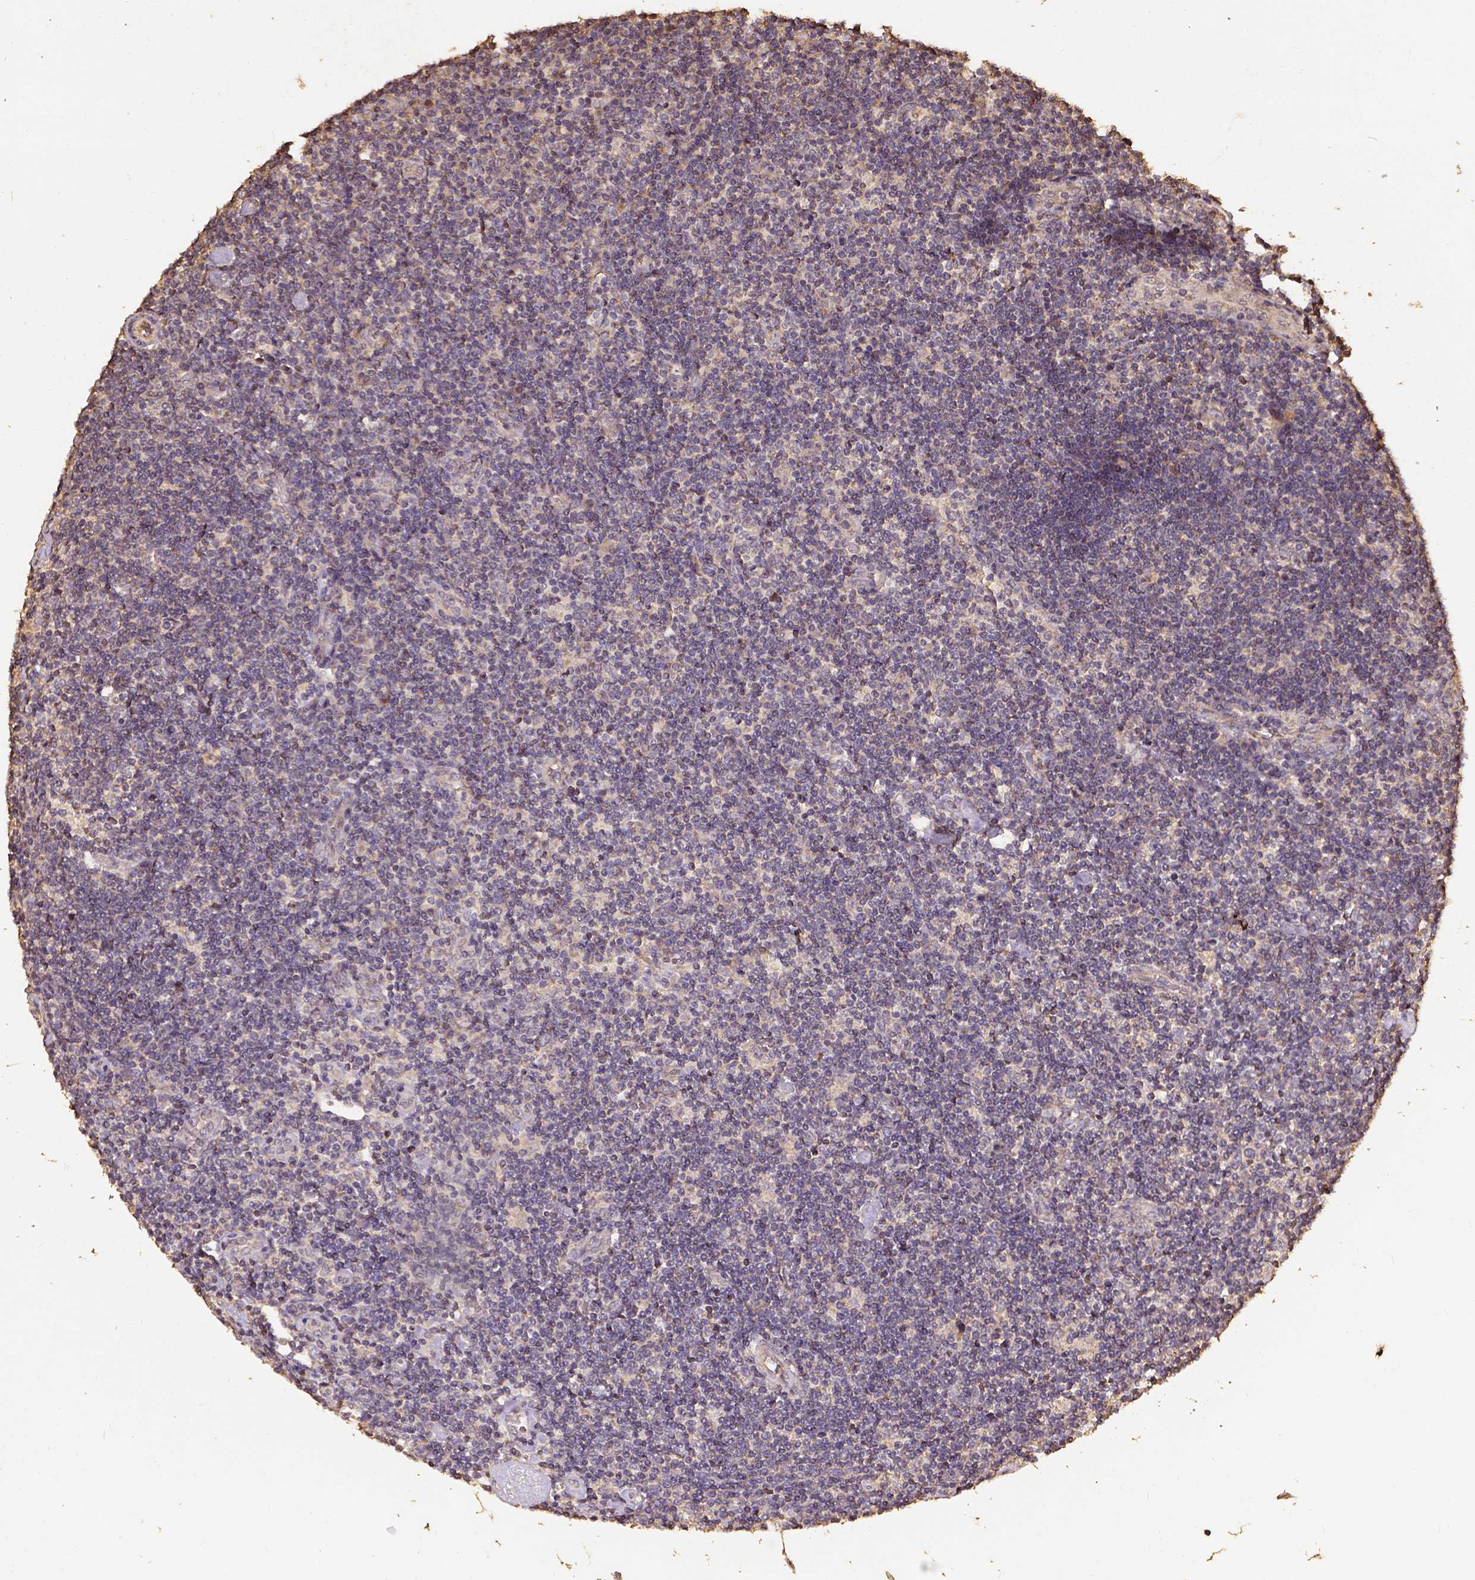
{"staining": {"intensity": "weak", "quantity": "25%-75%", "location": "cytoplasmic/membranous"}, "tissue": "lymphoma", "cell_type": "Tumor cells", "image_type": "cancer", "snomed": [{"axis": "morphology", "description": "Hodgkin's disease, NOS"}, {"axis": "topography", "description": "Lymph node"}], "caption": "Weak cytoplasmic/membranous expression is appreciated in approximately 25%-75% of tumor cells in lymphoma.", "gene": "ATP1B3", "patient": {"sex": "male", "age": 40}}